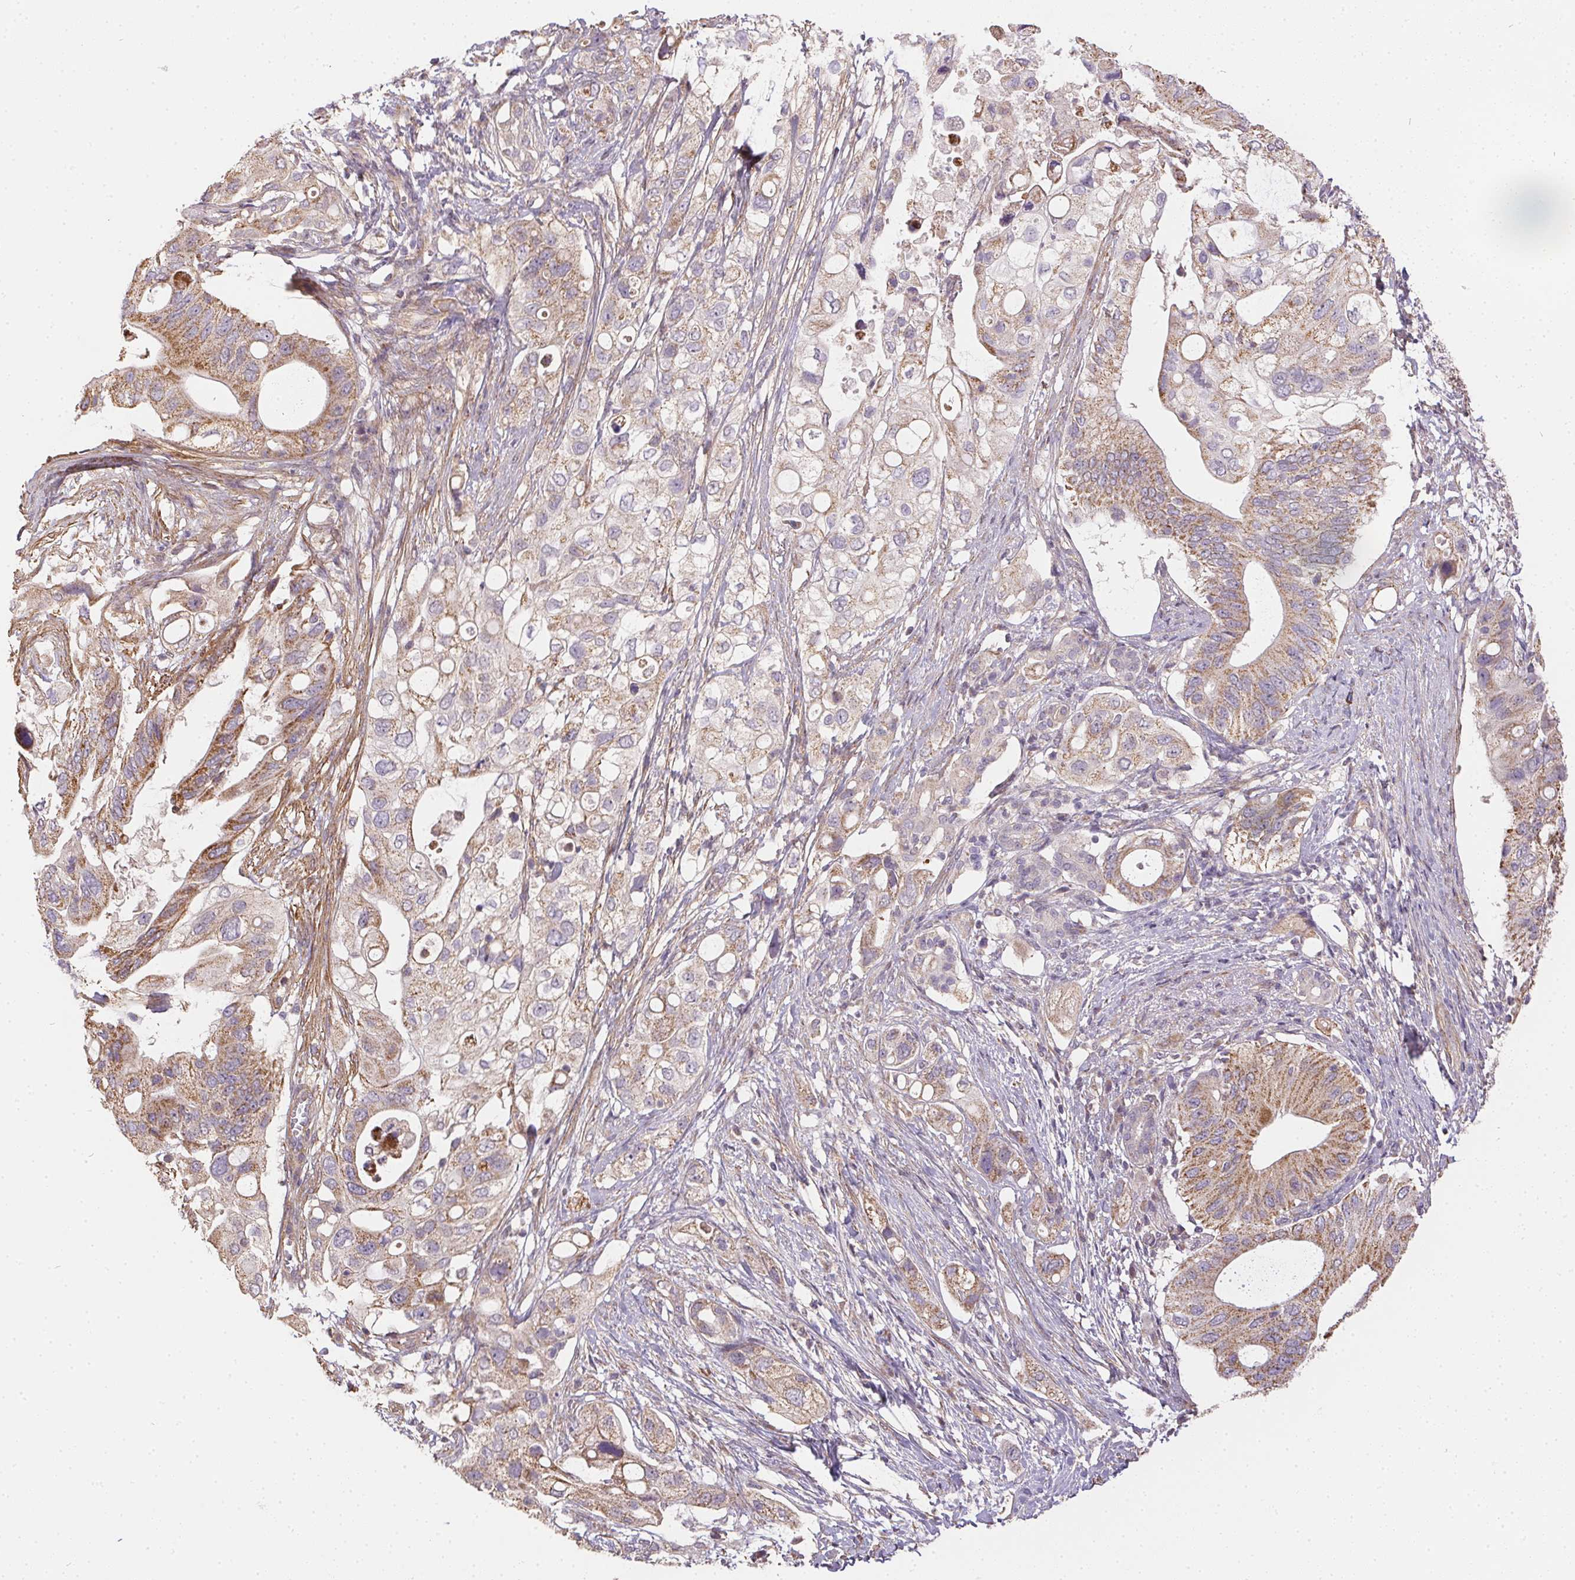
{"staining": {"intensity": "moderate", "quantity": "25%-75%", "location": "cytoplasmic/membranous"}, "tissue": "pancreatic cancer", "cell_type": "Tumor cells", "image_type": "cancer", "snomed": [{"axis": "morphology", "description": "Adenocarcinoma, NOS"}, {"axis": "topography", "description": "Pancreas"}], "caption": "A brown stain labels moderate cytoplasmic/membranous staining of a protein in adenocarcinoma (pancreatic) tumor cells.", "gene": "REV3L", "patient": {"sex": "female", "age": 72}}